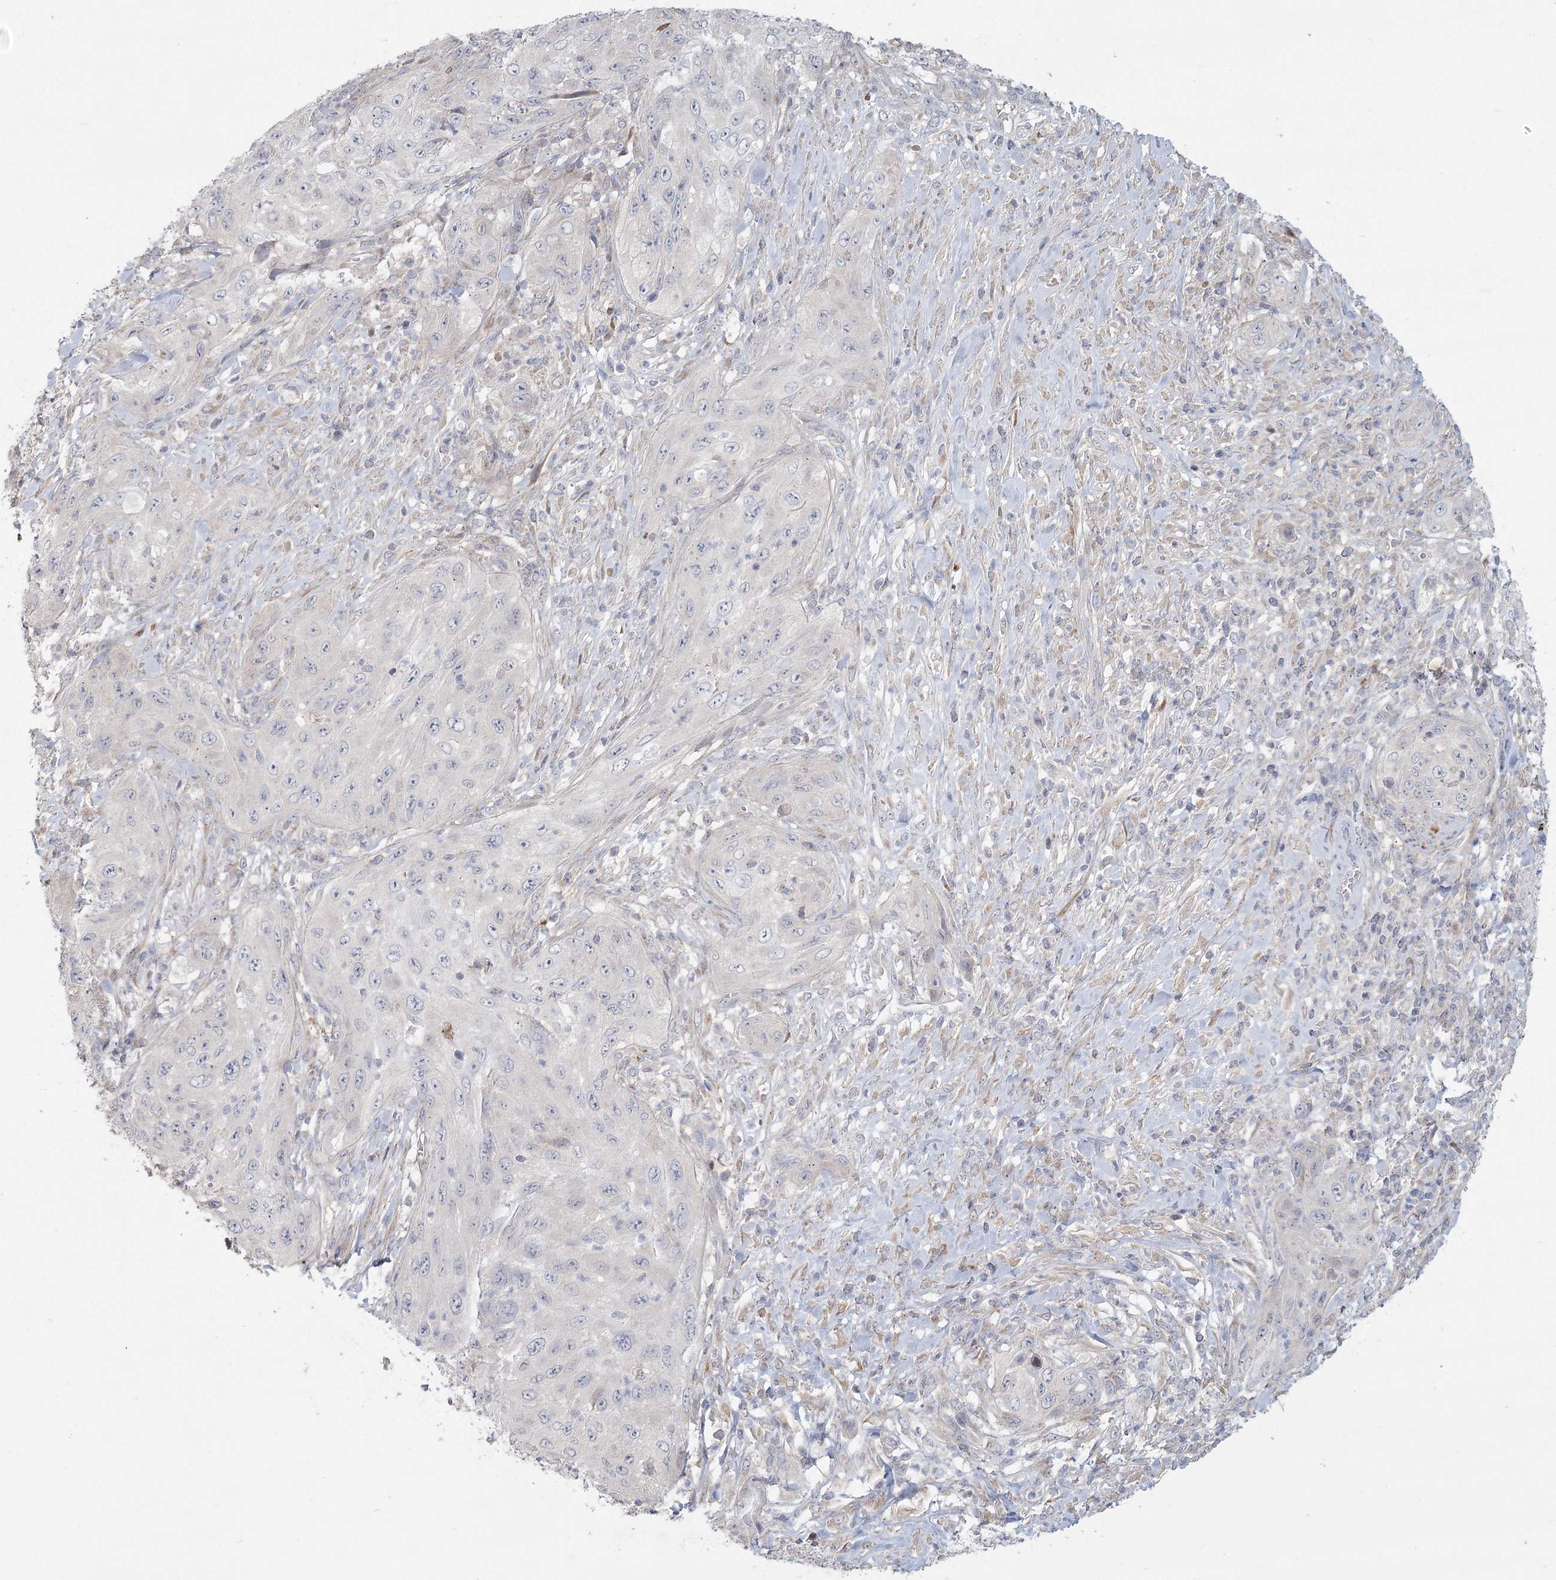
{"staining": {"intensity": "negative", "quantity": "none", "location": "none"}, "tissue": "cervical cancer", "cell_type": "Tumor cells", "image_type": "cancer", "snomed": [{"axis": "morphology", "description": "Squamous cell carcinoma, NOS"}, {"axis": "topography", "description": "Cervix"}], "caption": "IHC of human cervical cancer (squamous cell carcinoma) shows no staining in tumor cells.", "gene": "FAM110C", "patient": {"sex": "female", "age": 42}}